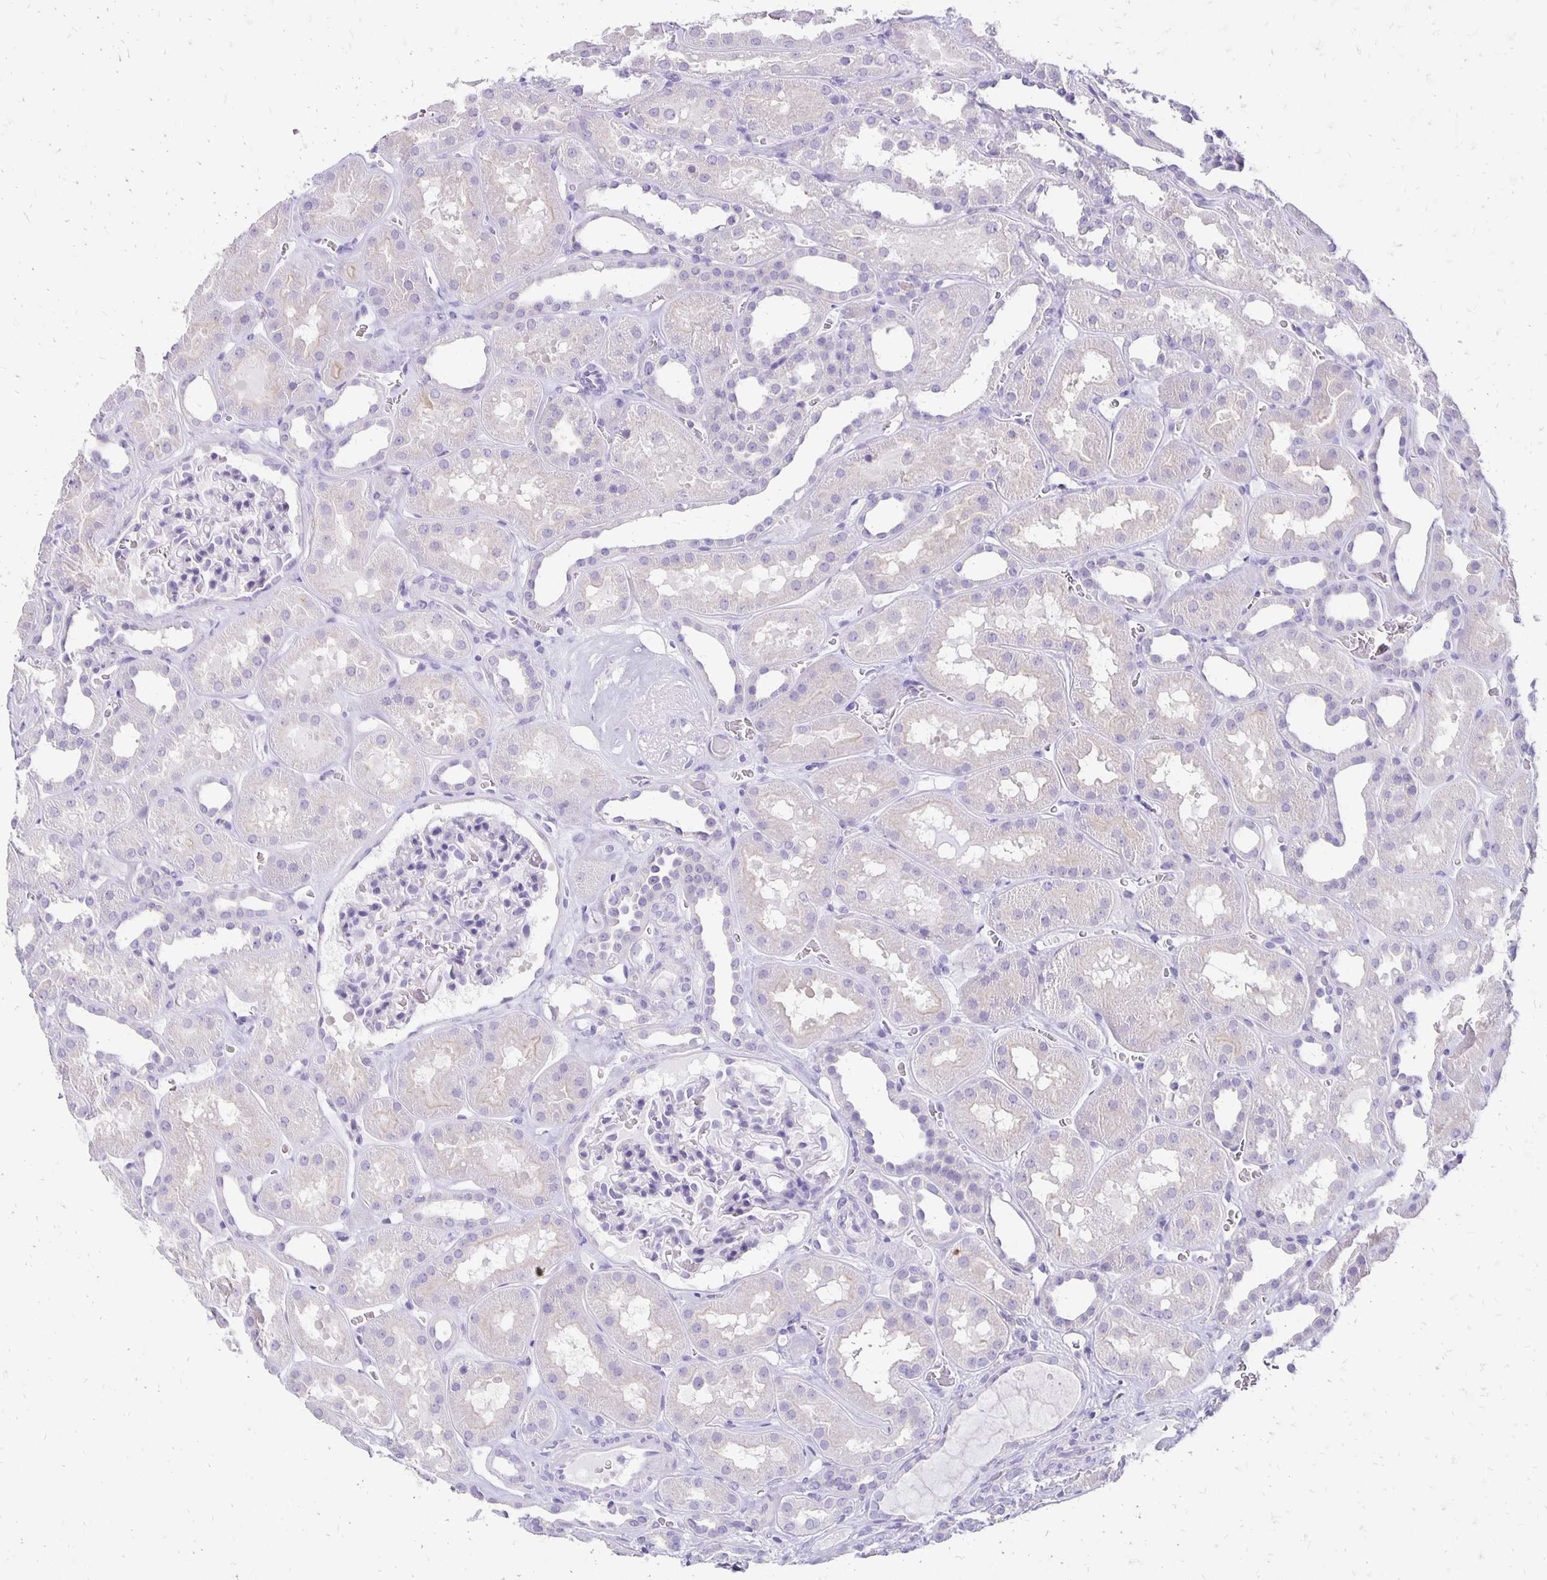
{"staining": {"intensity": "negative", "quantity": "none", "location": "none"}, "tissue": "kidney", "cell_type": "Cells in glomeruli", "image_type": "normal", "snomed": [{"axis": "morphology", "description": "Normal tissue, NOS"}, {"axis": "topography", "description": "Kidney"}], "caption": "Unremarkable kidney was stained to show a protein in brown. There is no significant expression in cells in glomeruli. (DAB (3,3'-diaminobenzidine) immunohistochemistry visualized using brightfield microscopy, high magnification).", "gene": "ANKRD45", "patient": {"sex": "female", "age": 41}}